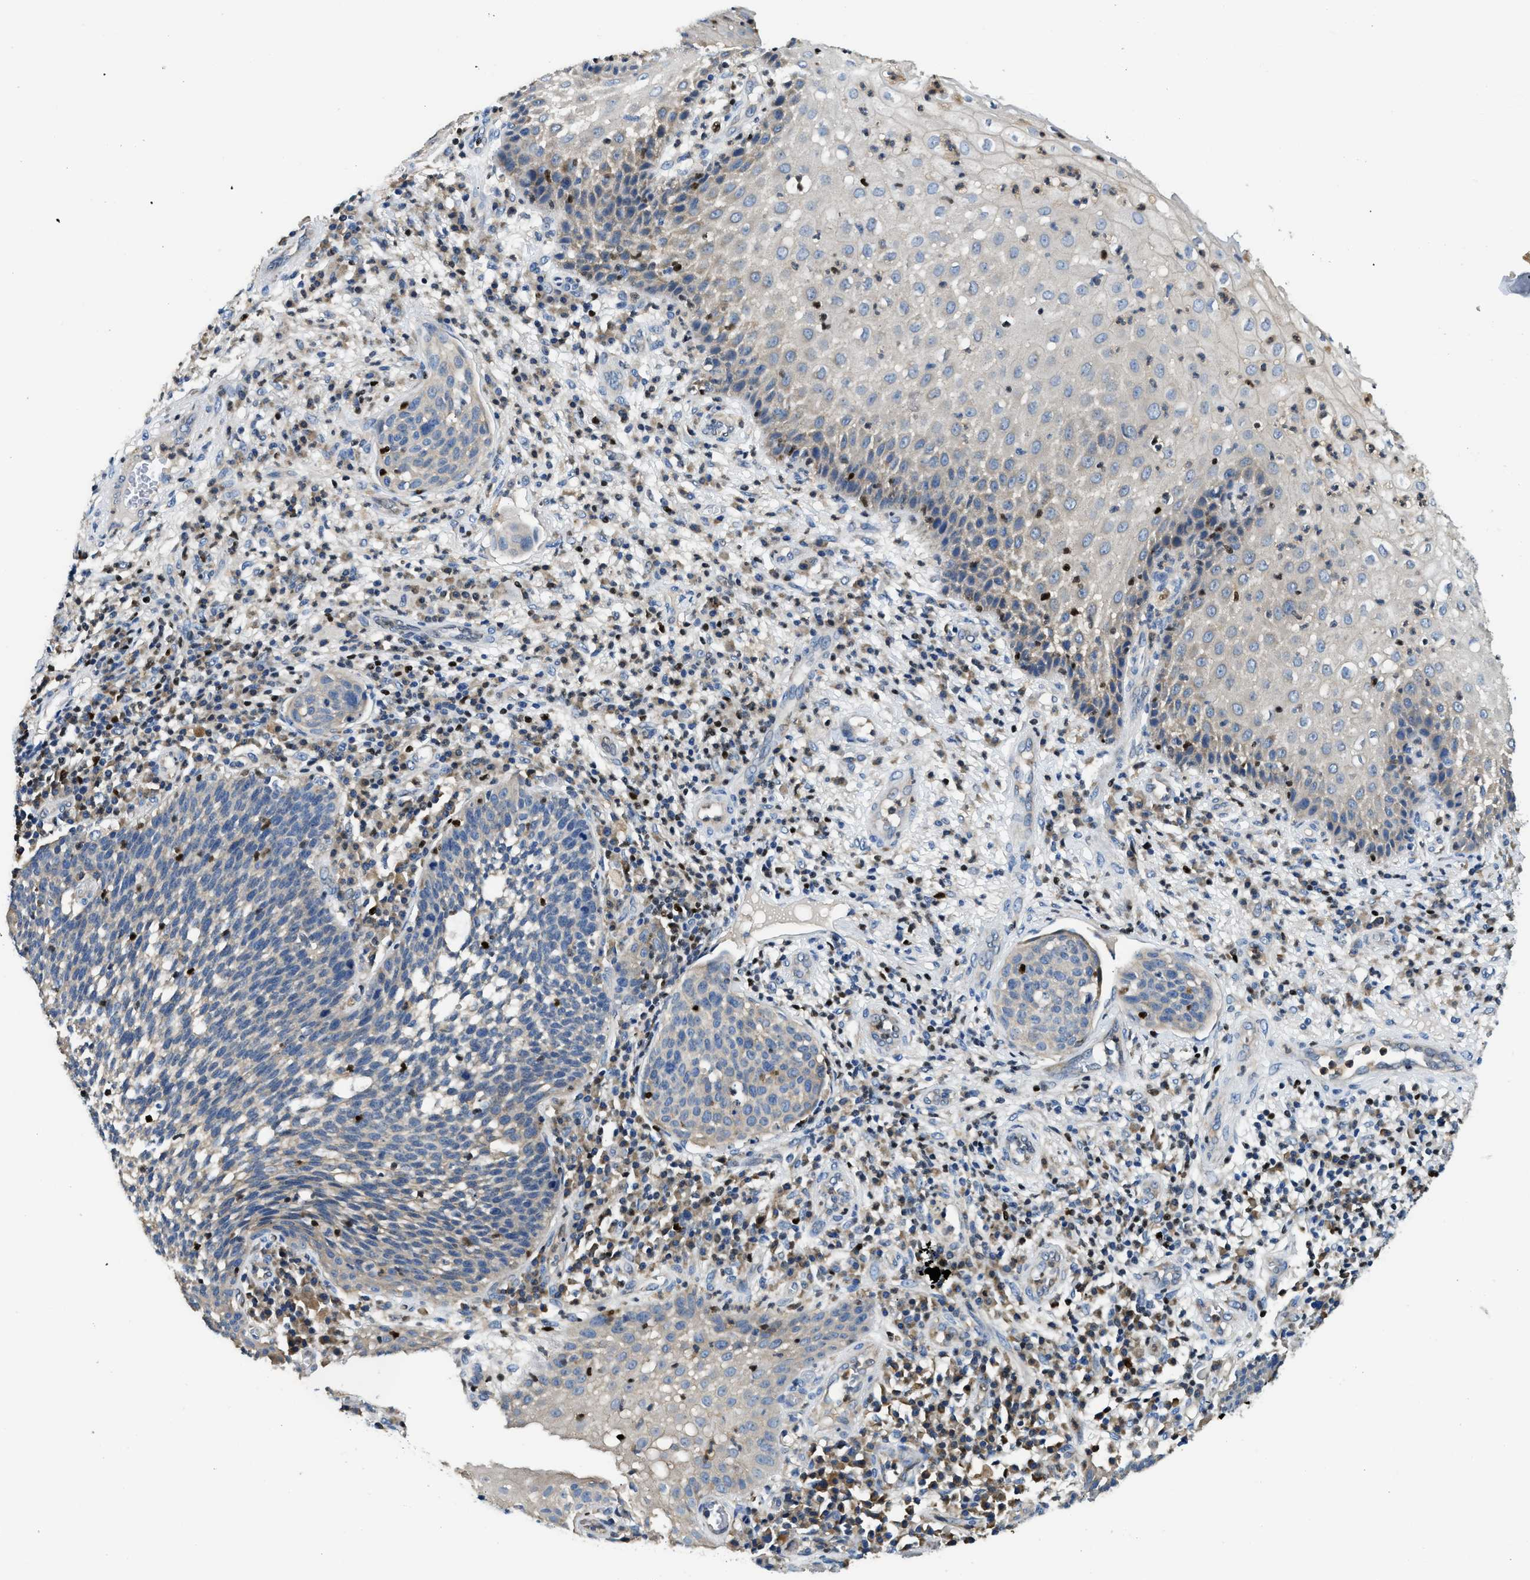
{"staining": {"intensity": "weak", "quantity": "<25%", "location": "cytoplasmic/membranous"}, "tissue": "cervical cancer", "cell_type": "Tumor cells", "image_type": "cancer", "snomed": [{"axis": "morphology", "description": "Squamous cell carcinoma, NOS"}, {"axis": "topography", "description": "Cervix"}], "caption": "The histopathology image reveals no staining of tumor cells in cervical squamous cell carcinoma.", "gene": "TOX", "patient": {"sex": "female", "age": 34}}